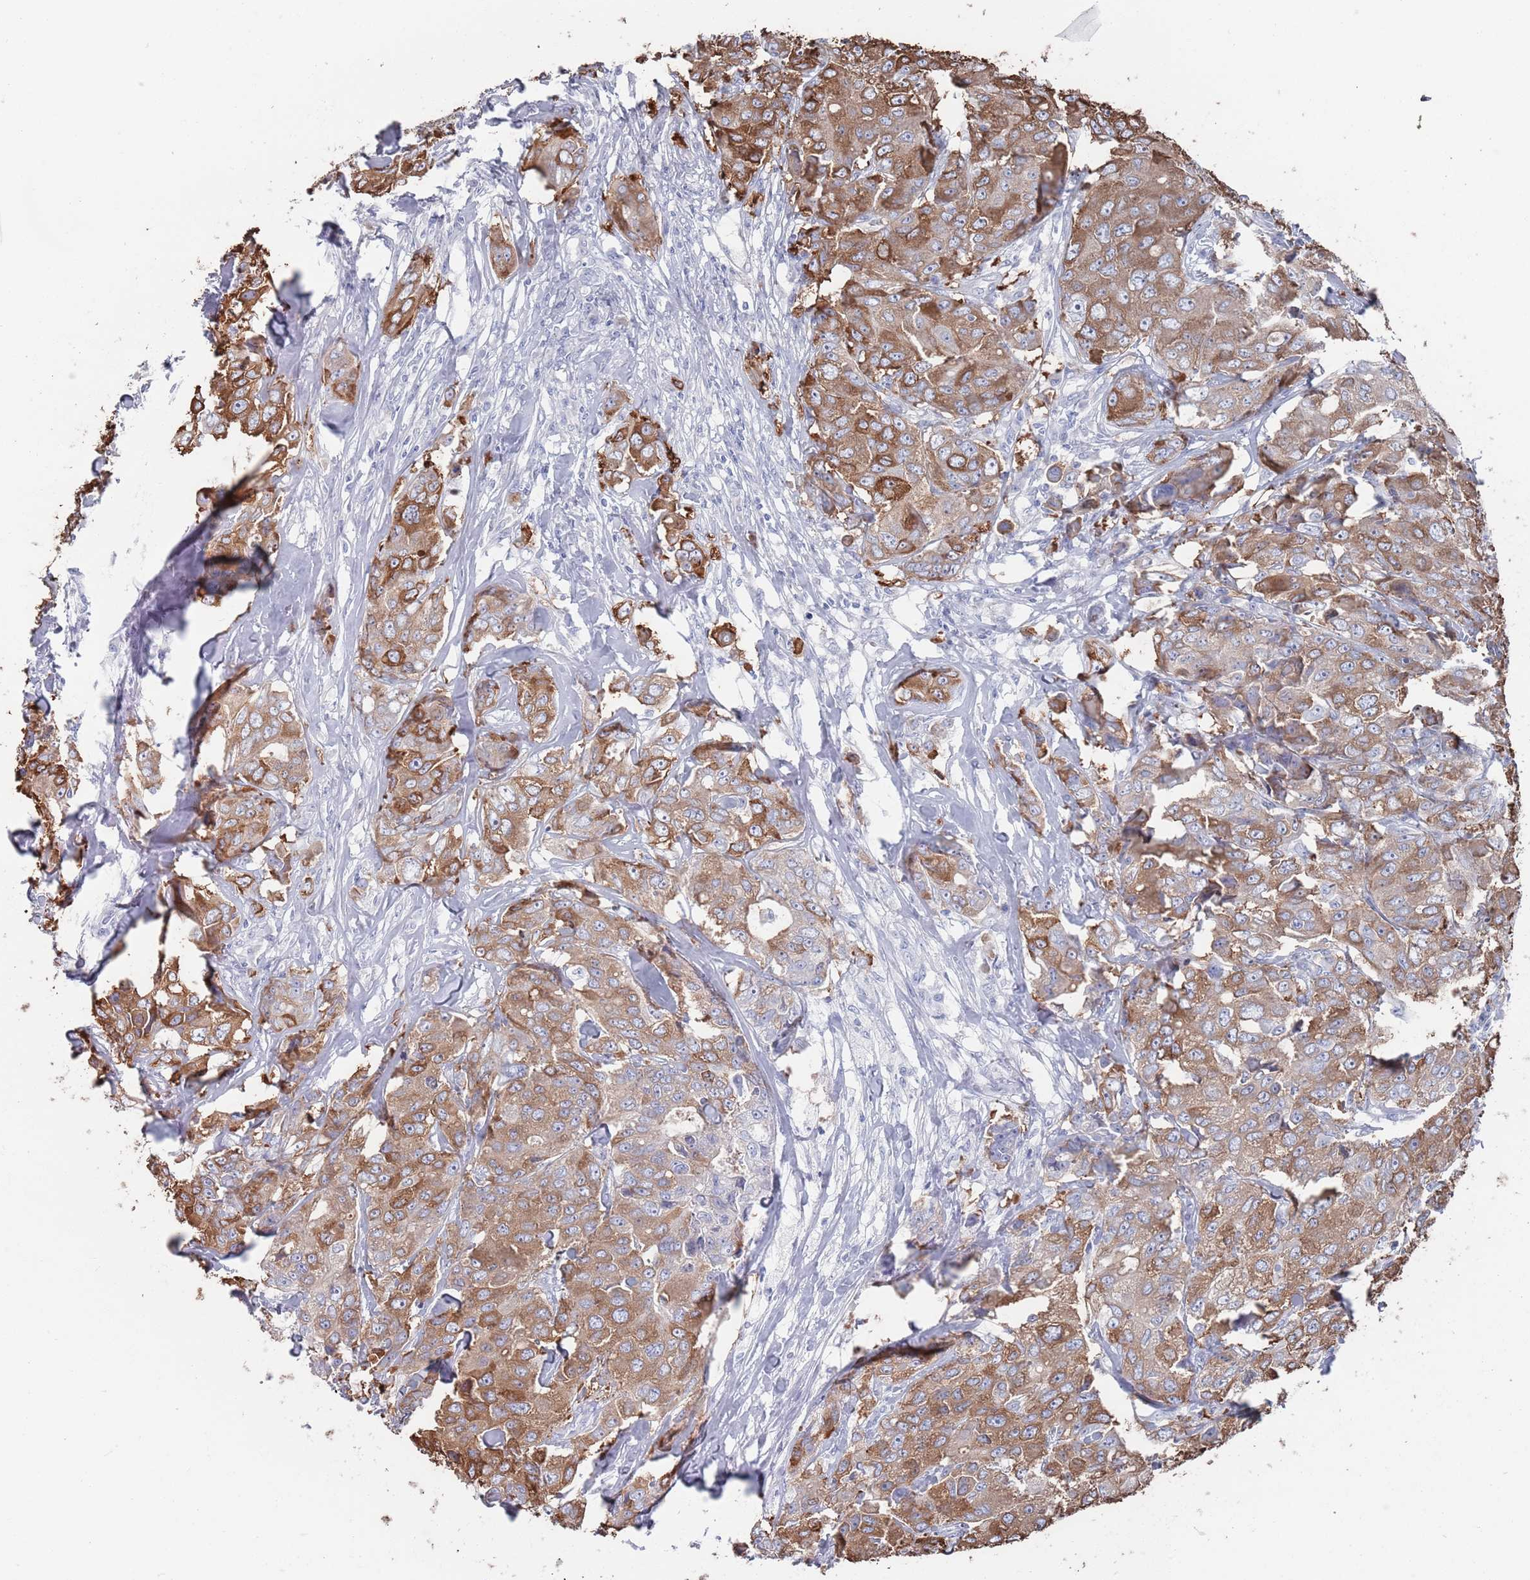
{"staining": {"intensity": "moderate", "quantity": ">75%", "location": "cytoplasmic/membranous"}, "tissue": "breast cancer", "cell_type": "Tumor cells", "image_type": "cancer", "snomed": [{"axis": "morphology", "description": "Duct carcinoma"}, {"axis": "topography", "description": "Breast"}], "caption": "Invasive ductal carcinoma (breast) stained with a protein marker reveals moderate staining in tumor cells.", "gene": "TMCO3", "patient": {"sex": "female", "age": 43}}